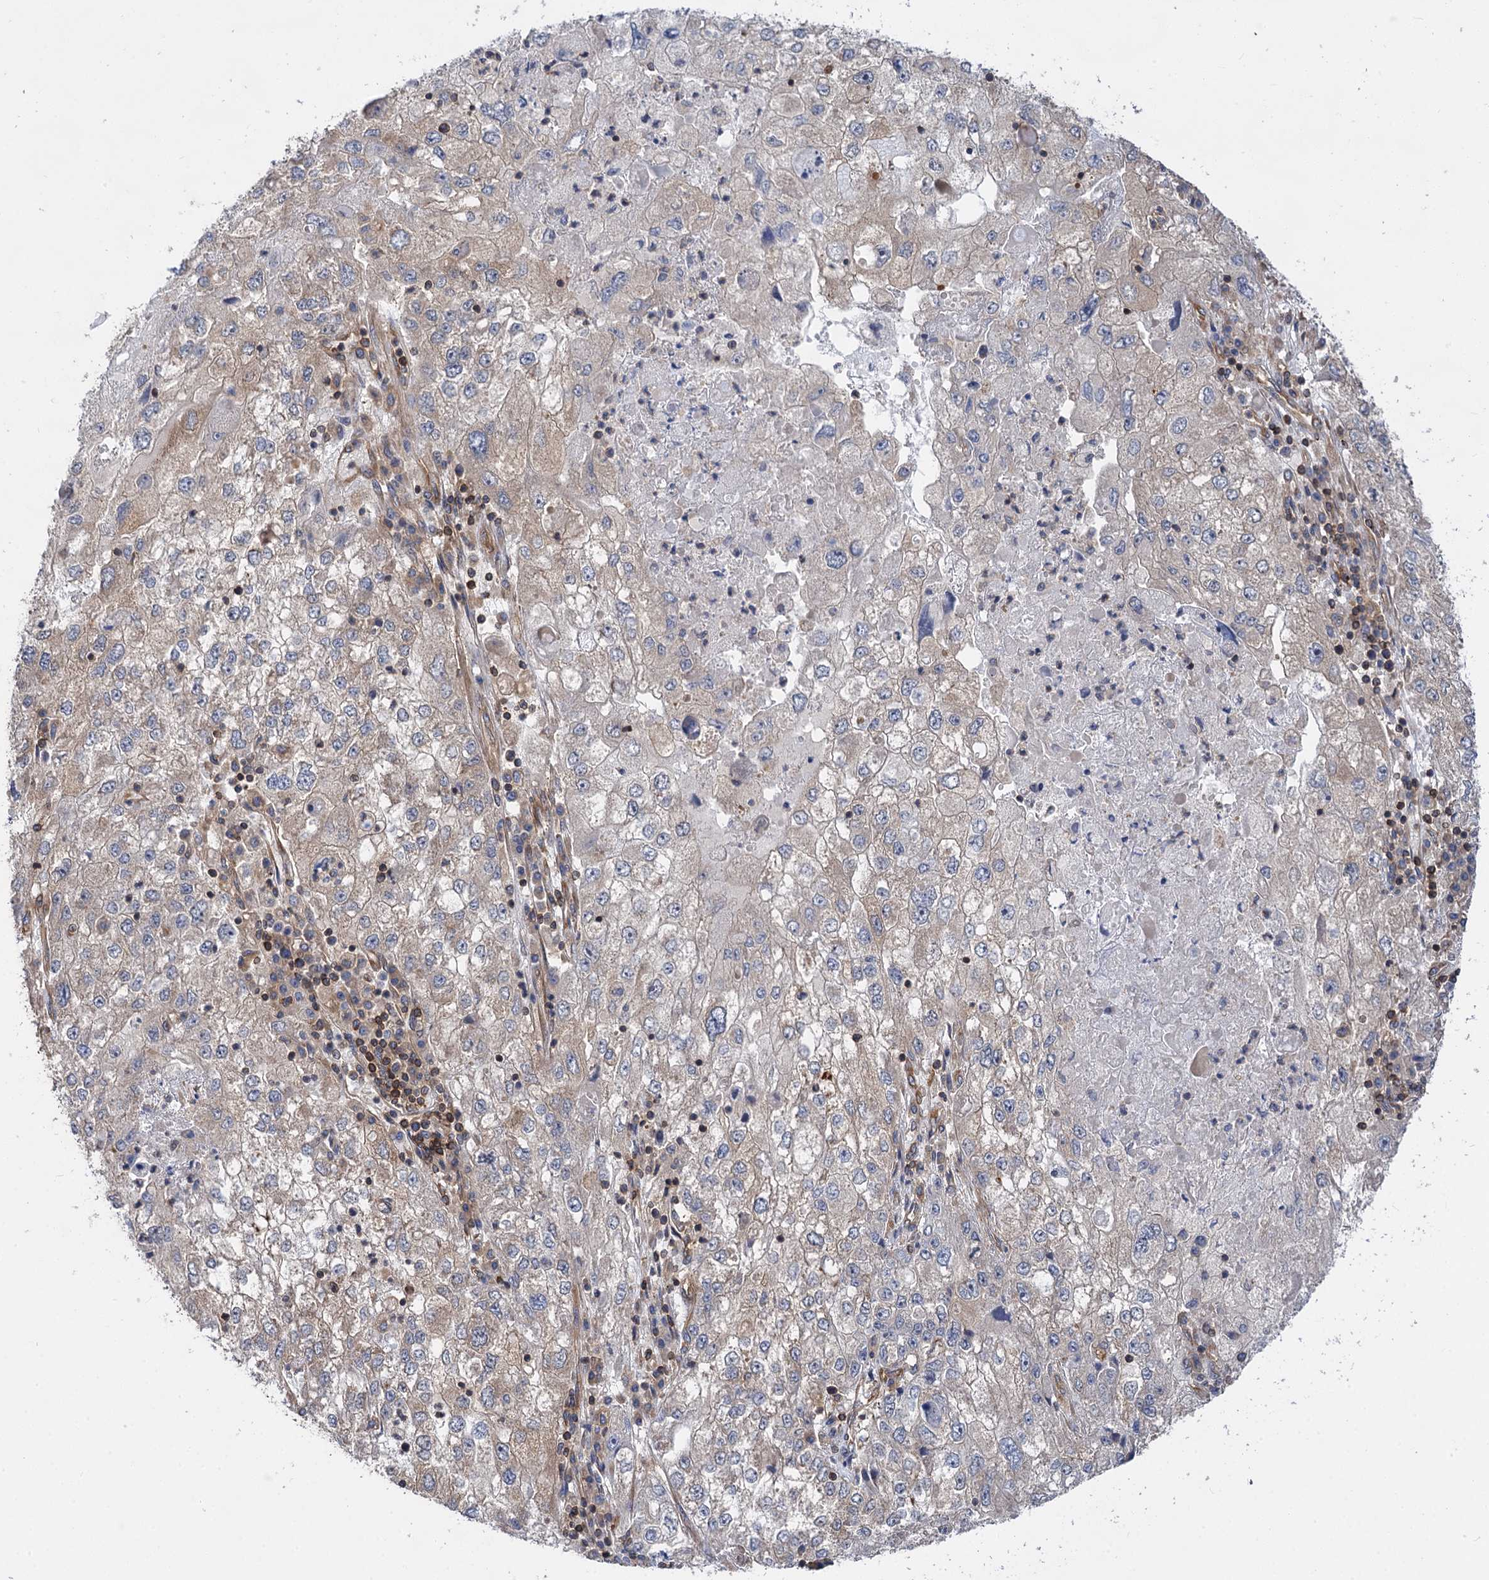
{"staining": {"intensity": "weak", "quantity": "<25%", "location": "cytoplasmic/membranous"}, "tissue": "endometrial cancer", "cell_type": "Tumor cells", "image_type": "cancer", "snomed": [{"axis": "morphology", "description": "Adenocarcinoma, NOS"}, {"axis": "topography", "description": "Endometrium"}], "caption": "DAB immunohistochemical staining of endometrial cancer reveals no significant staining in tumor cells.", "gene": "PACS1", "patient": {"sex": "female", "age": 49}}